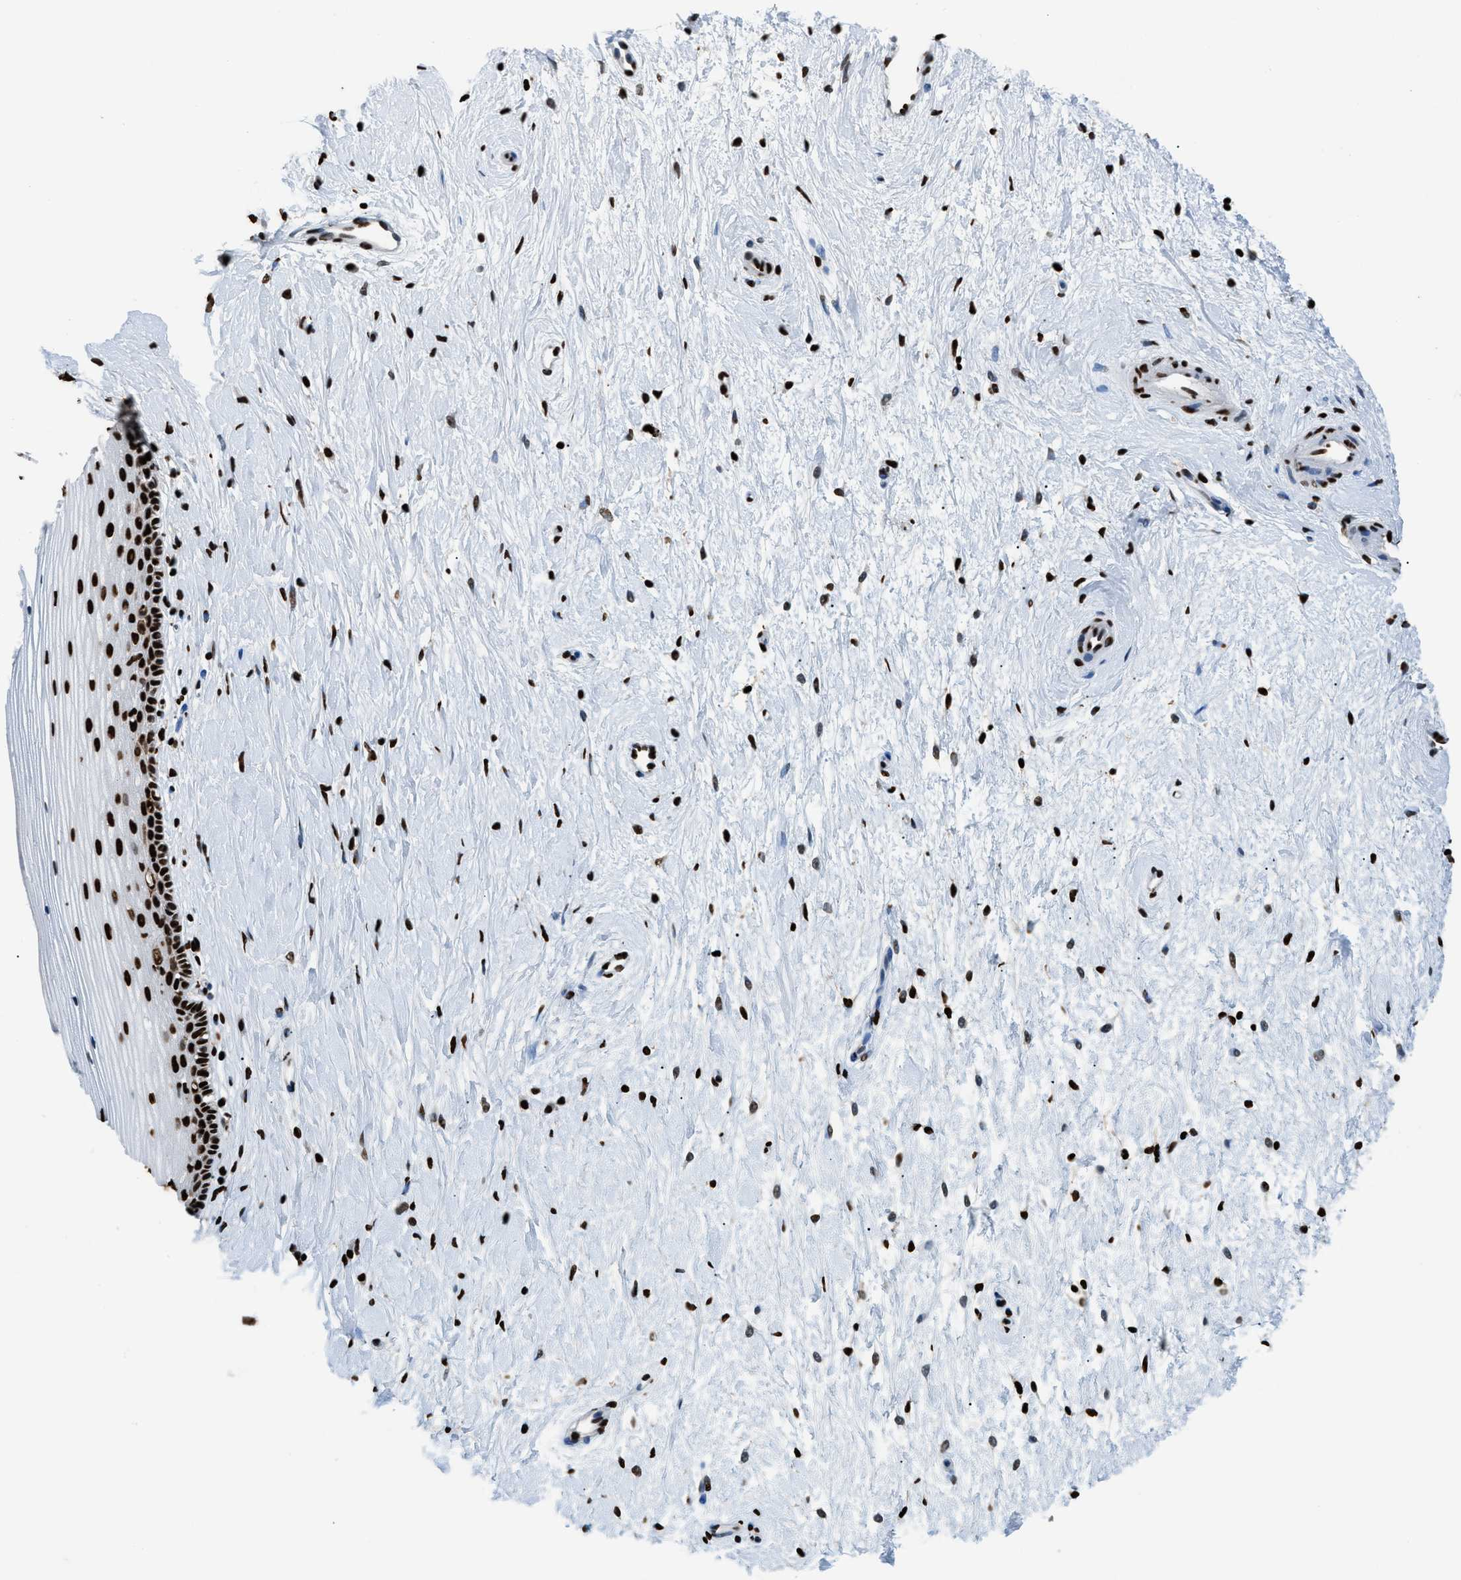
{"staining": {"intensity": "strong", "quantity": ">75%", "location": "nuclear"}, "tissue": "cervix", "cell_type": "Squamous epithelial cells", "image_type": "normal", "snomed": [{"axis": "morphology", "description": "Normal tissue, NOS"}, {"axis": "topography", "description": "Cervix"}], "caption": "IHC photomicrograph of normal human cervix stained for a protein (brown), which exhibits high levels of strong nuclear expression in about >75% of squamous epithelial cells.", "gene": "HNRNPM", "patient": {"sex": "female", "age": 39}}